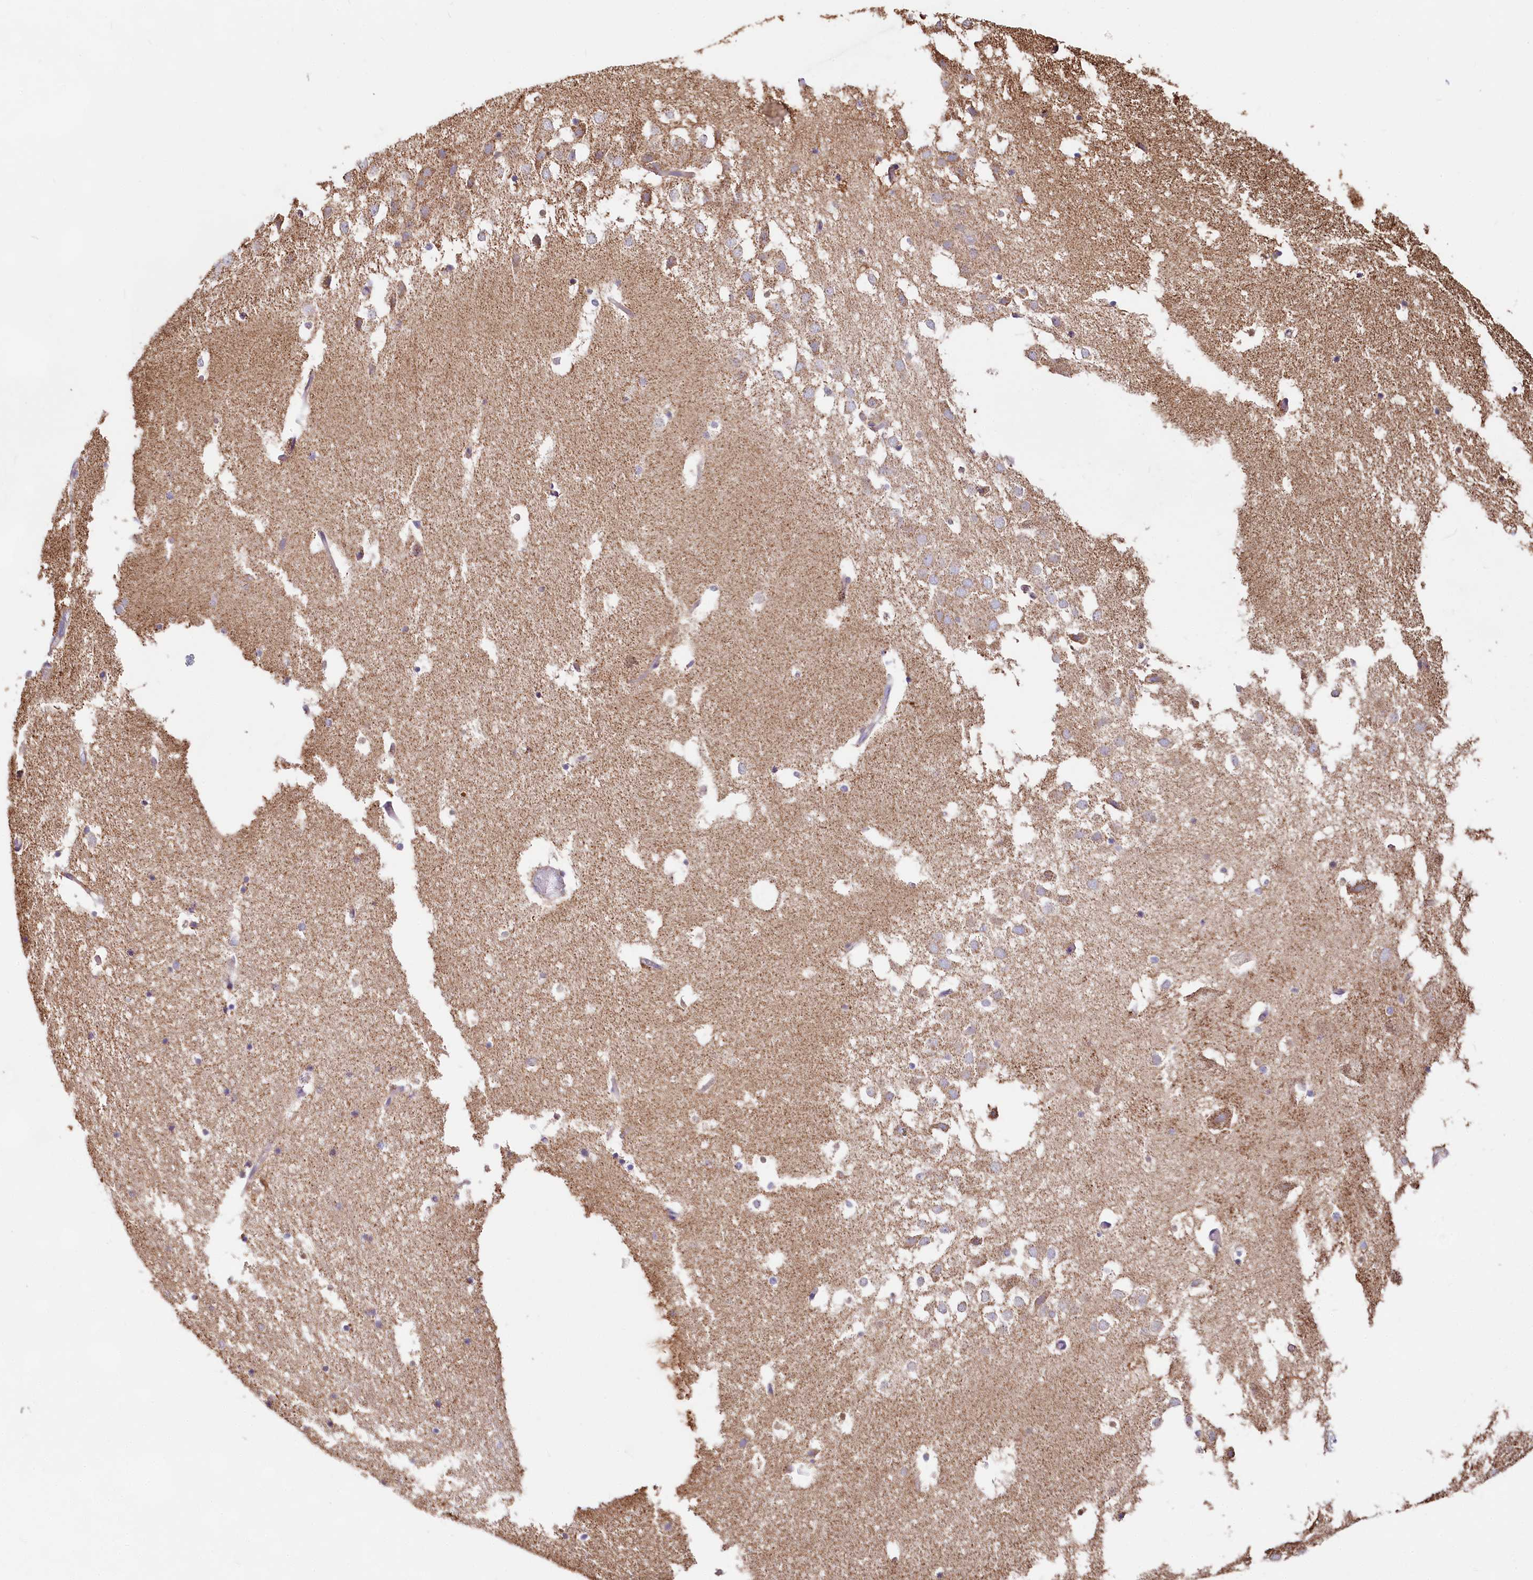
{"staining": {"intensity": "weak", "quantity": "<25%", "location": "cytoplasmic/membranous"}, "tissue": "hippocampus", "cell_type": "Glial cells", "image_type": "normal", "snomed": [{"axis": "morphology", "description": "Normal tissue, NOS"}, {"axis": "topography", "description": "Hippocampus"}], "caption": "This is an immunohistochemistry image of normal human hippocampus. There is no expression in glial cells.", "gene": "TASOR2", "patient": {"sex": "female", "age": 52}}